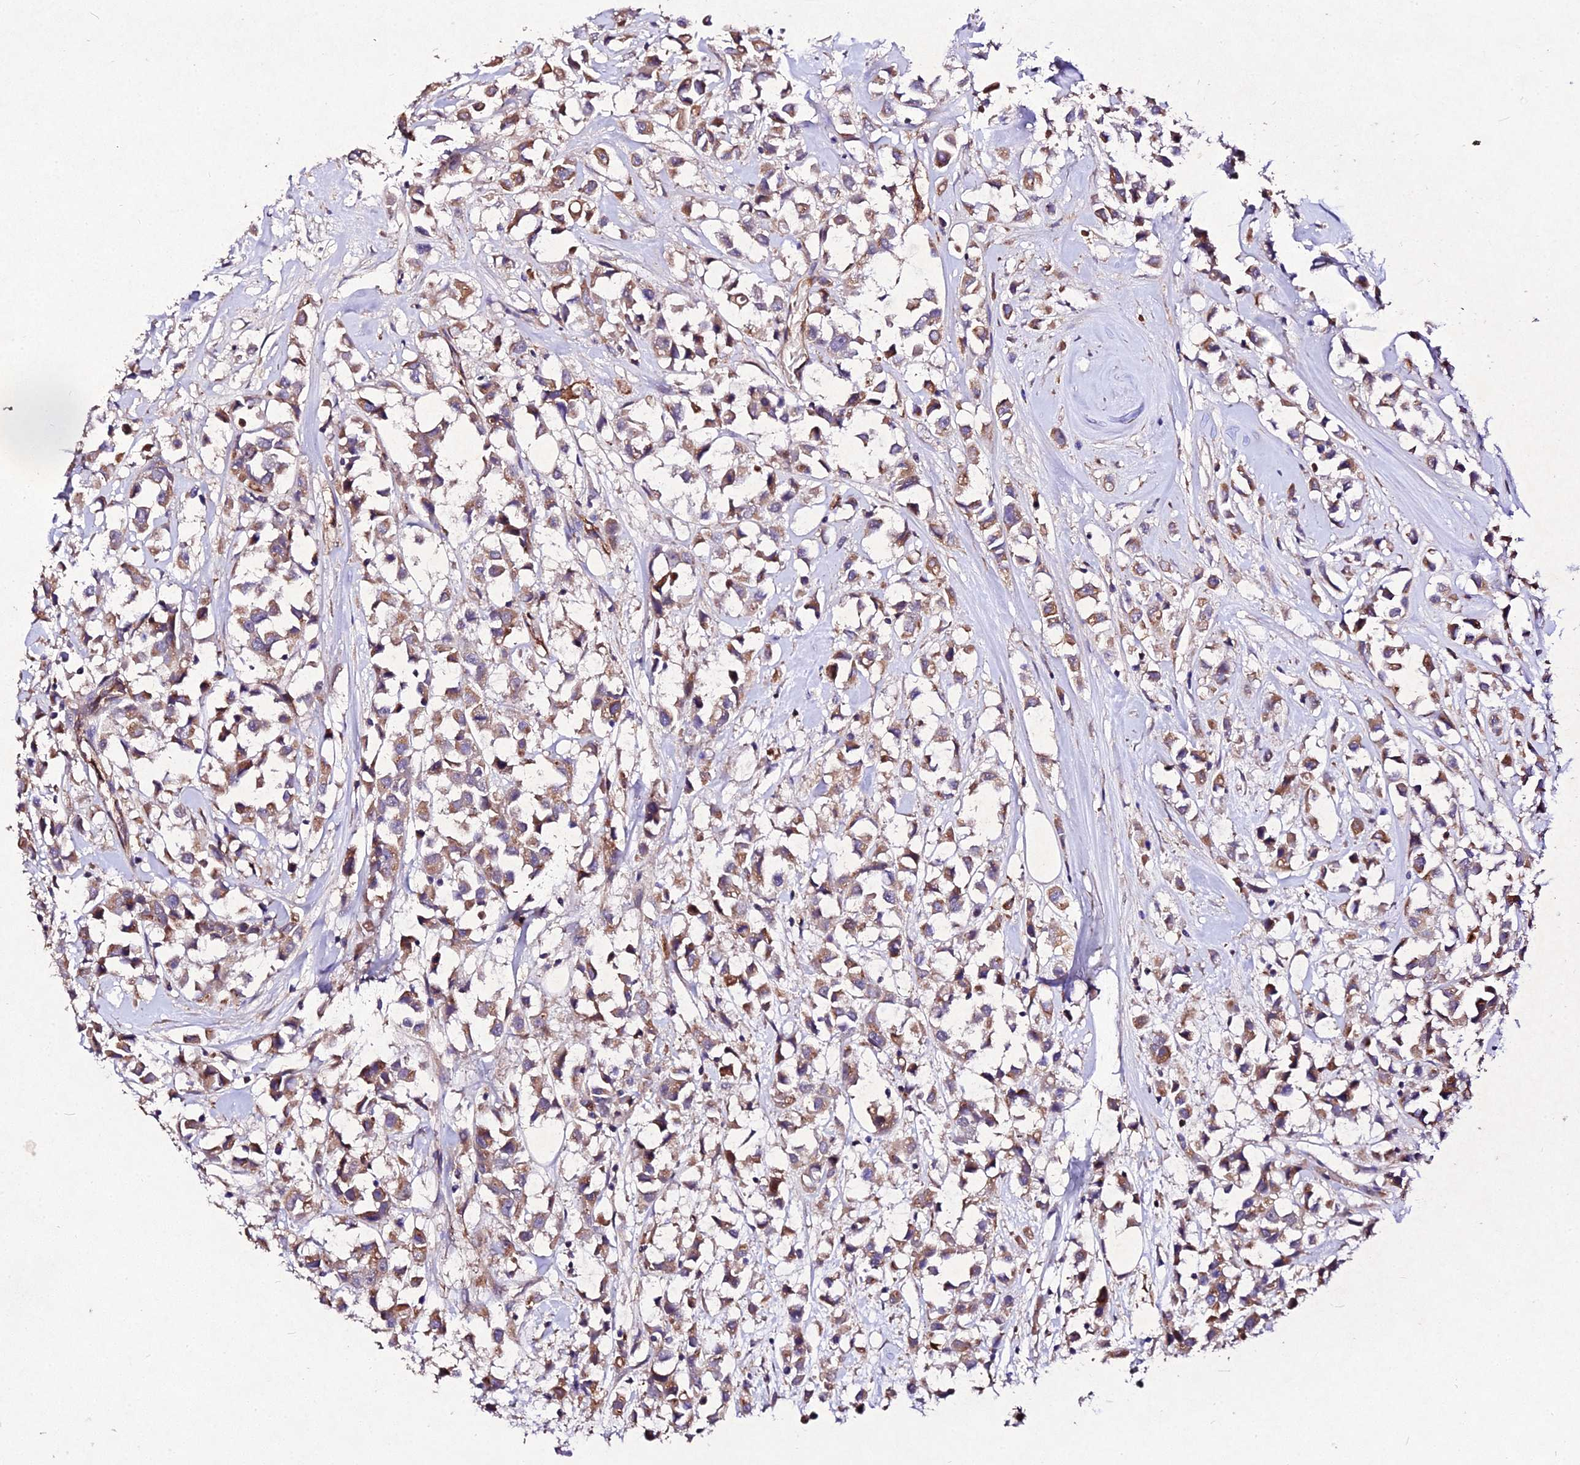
{"staining": {"intensity": "moderate", "quantity": ">75%", "location": "cytoplasmic/membranous"}, "tissue": "breast cancer", "cell_type": "Tumor cells", "image_type": "cancer", "snomed": [{"axis": "morphology", "description": "Duct carcinoma"}, {"axis": "topography", "description": "Breast"}], "caption": "The photomicrograph demonstrates a brown stain indicating the presence of a protein in the cytoplasmic/membranous of tumor cells in breast infiltrating ductal carcinoma. Using DAB (brown) and hematoxylin (blue) stains, captured at high magnification using brightfield microscopy.", "gene": "AP3M2", "patient": {"sex": "female", "age": 61}}